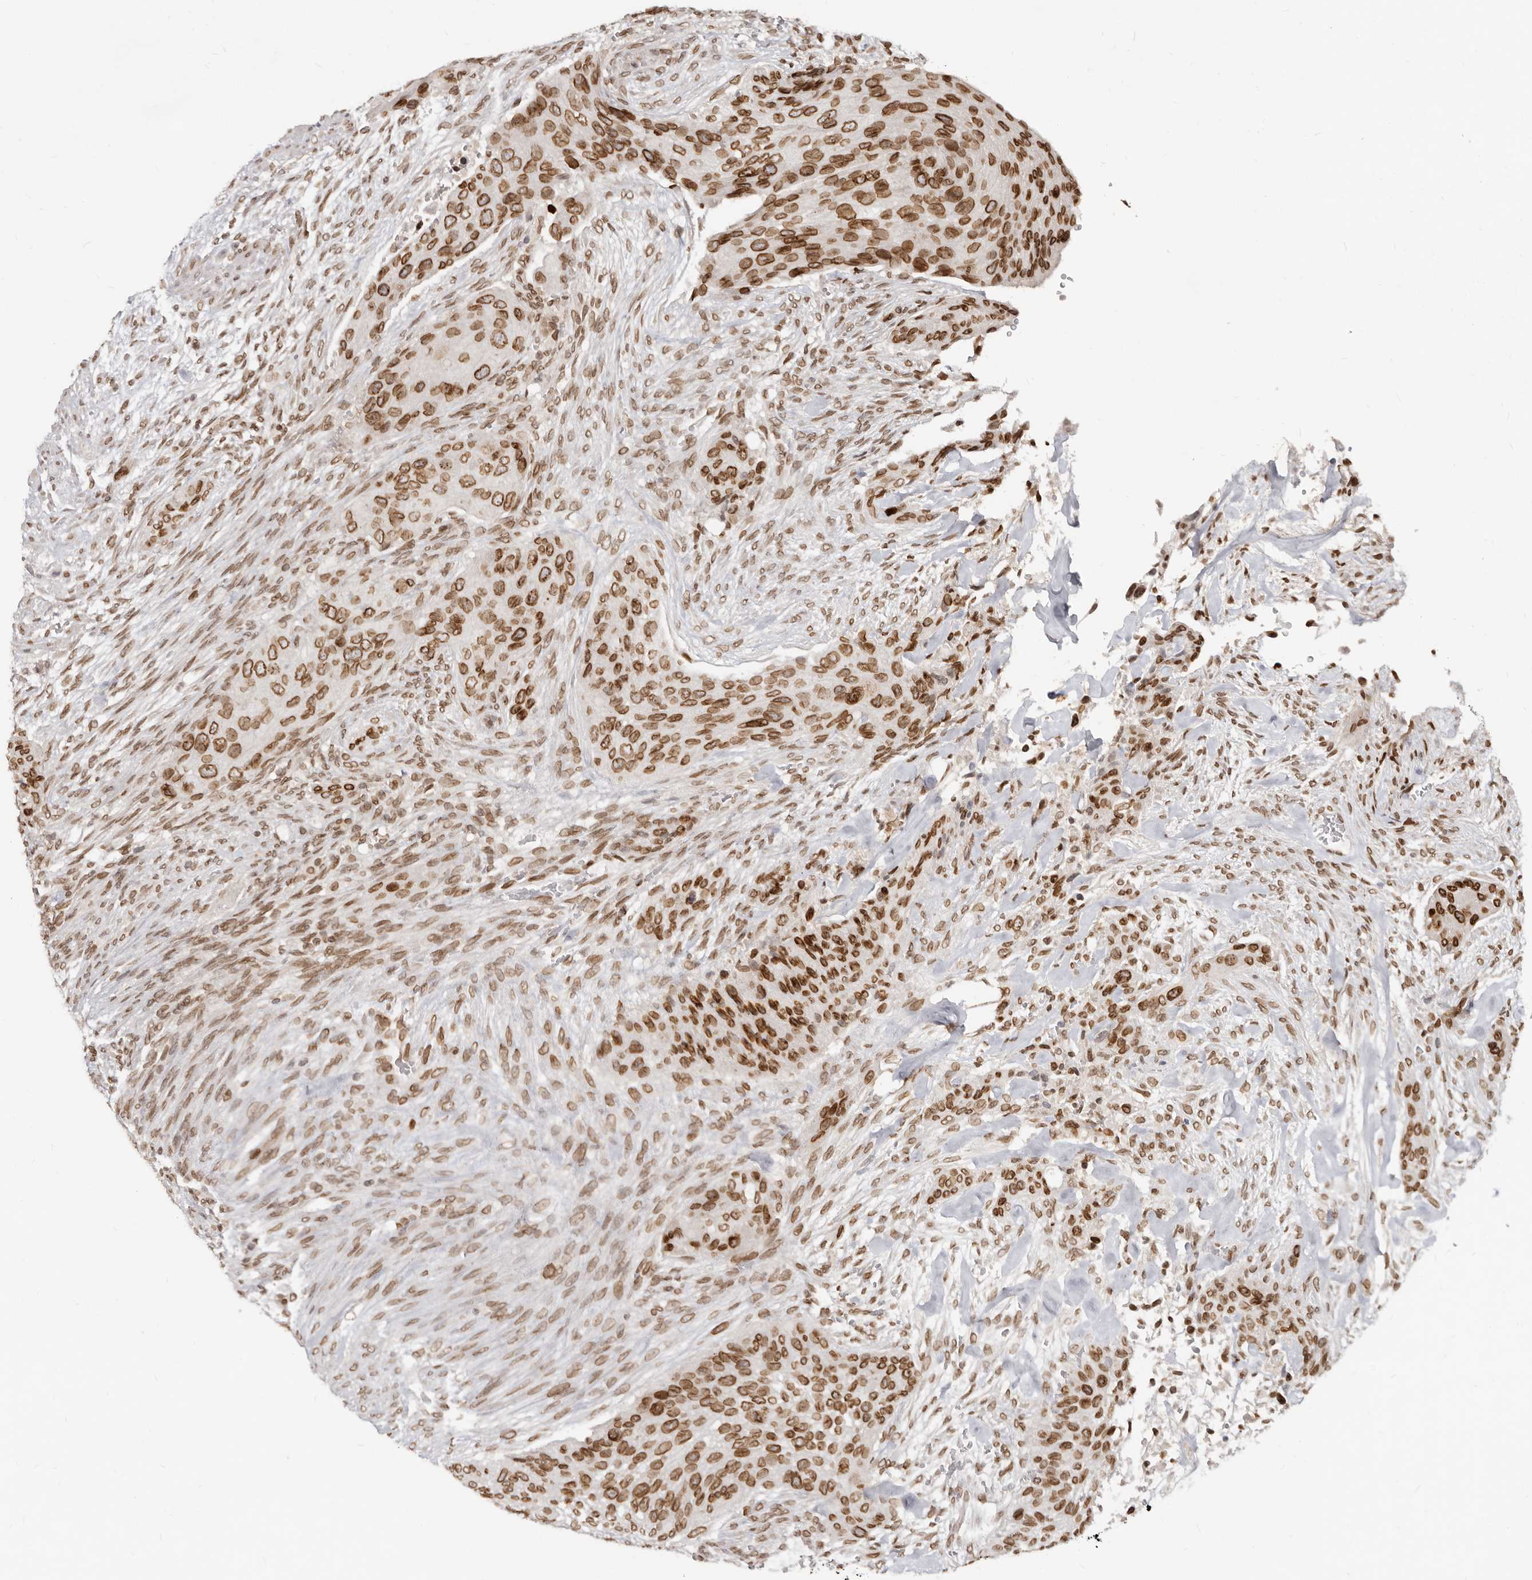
{"staining": {"intensity": "strong", "quantity": ">75%", "location": "cytoplasmic/membranous,nuclear"}, "tissue": "urothelial cancer", "cell_type": "Tumor cells", "image_type": "cancer", "snomed": [{"axis": "morphology", "description": "Urothelial carcinoma, High grade"}, {"axis": "topography", "description": "Urinary bladder"}], "caption": "The image demonstrates immunohistochemical staining of urothelial cancer. There is strong cytoplasmic/membranous and nuclear expression is identified in approximately >75% of tumor cells. The staining was performed using DAB (3,3'-diaminobenzidine), with brown indicating positive protein expression. Nuclei are stained blue with hematoxylin.", "gene": "NUP153", "patient": {"sex": "male", "age": 35}}